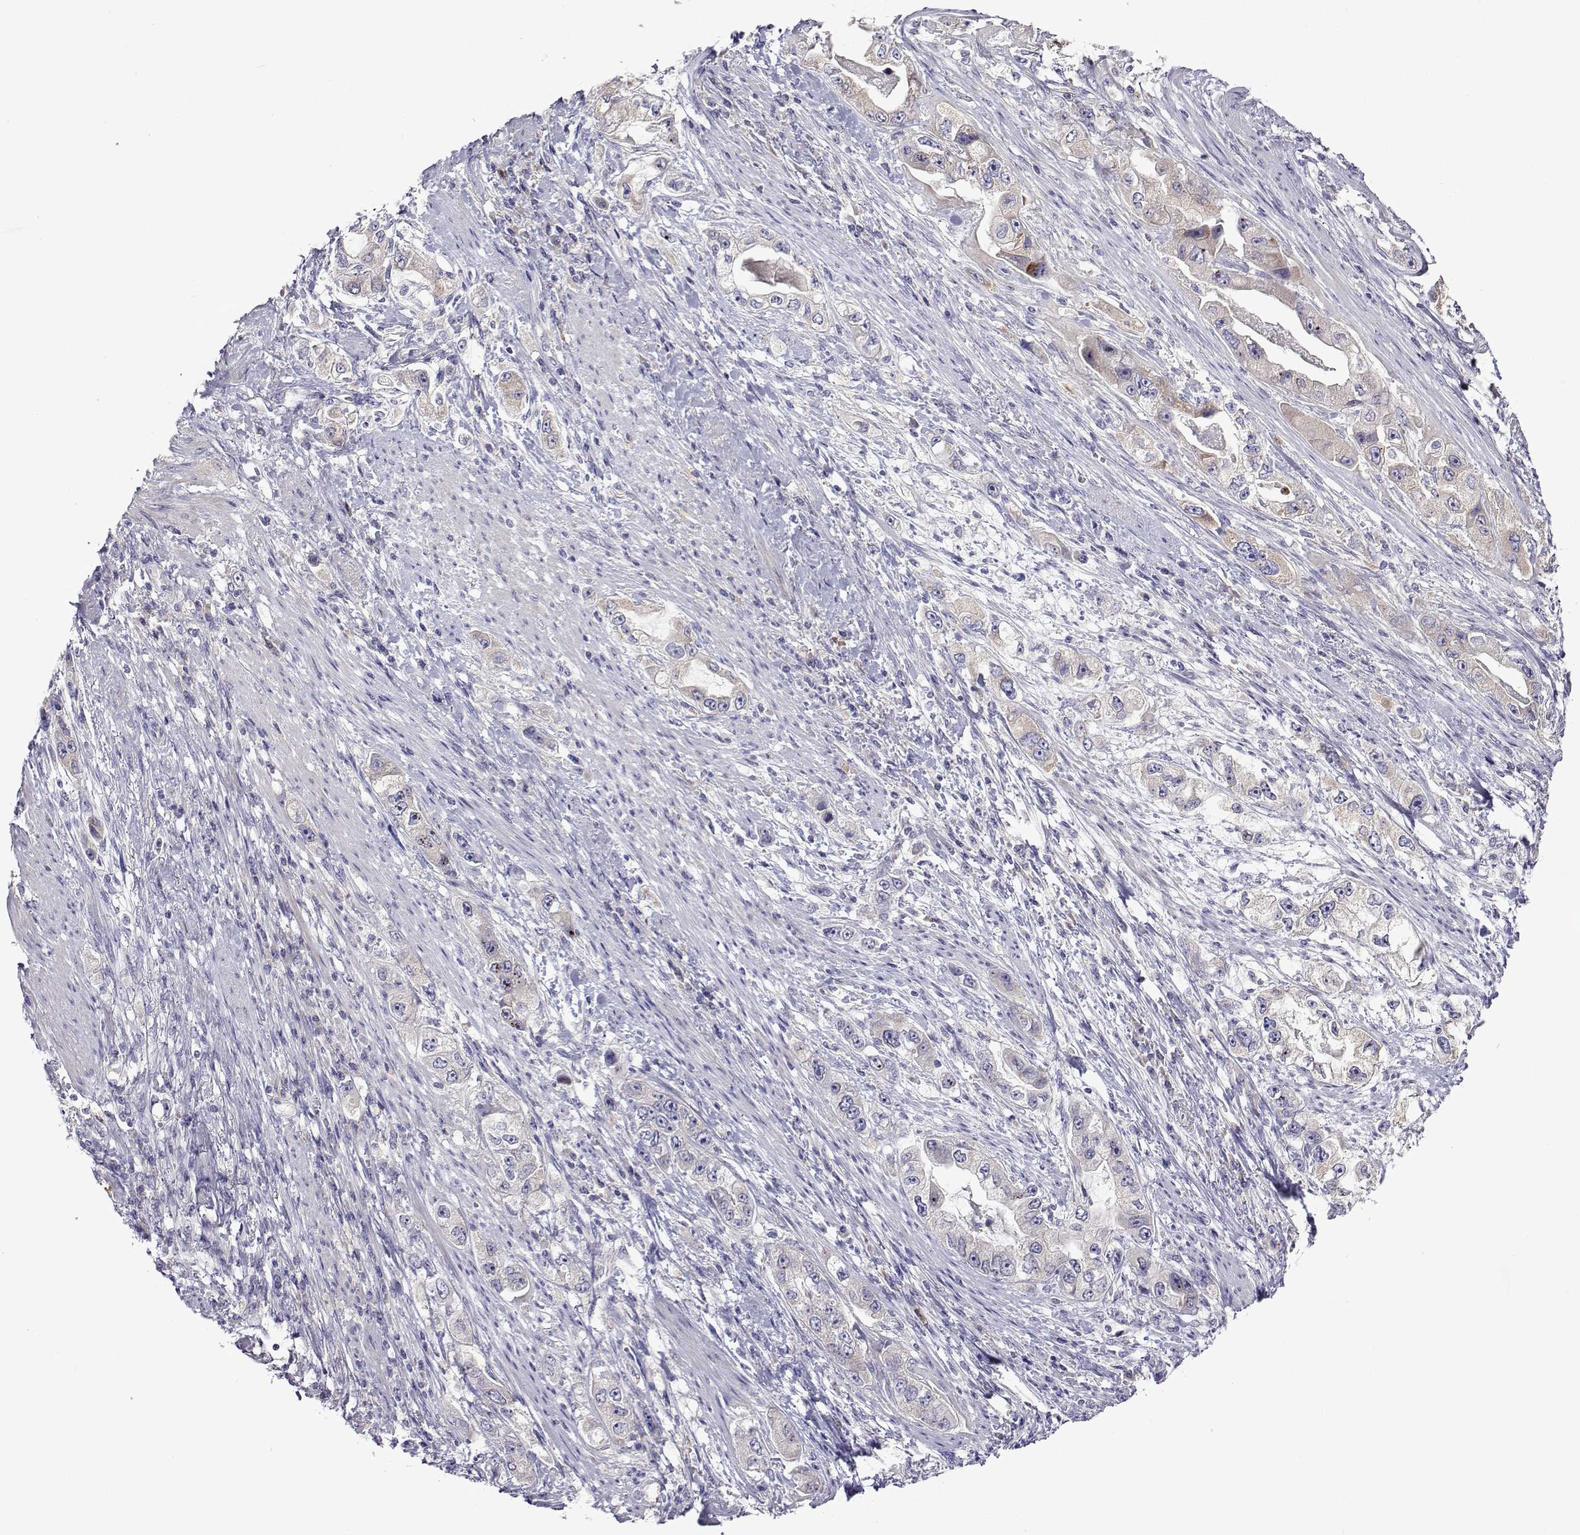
{"staining": {"intensity": "negative", "quantity": "none", "location": "none"}, "tissue": "stomach cancer", "cell_type": "Tumor cells", "image_type": "cancer", "snomed": [{"axis": "morphology", "description": "Adenocarcinoma, NOS"}, {"axis": "topography", "description": "Stomach, lower"}], "caption": "IHC of human stomach cancer demonstrates no positivity in tumor cells.", "gene": "SULT2A1", "patient": {"sex": "female", "age": 93}}